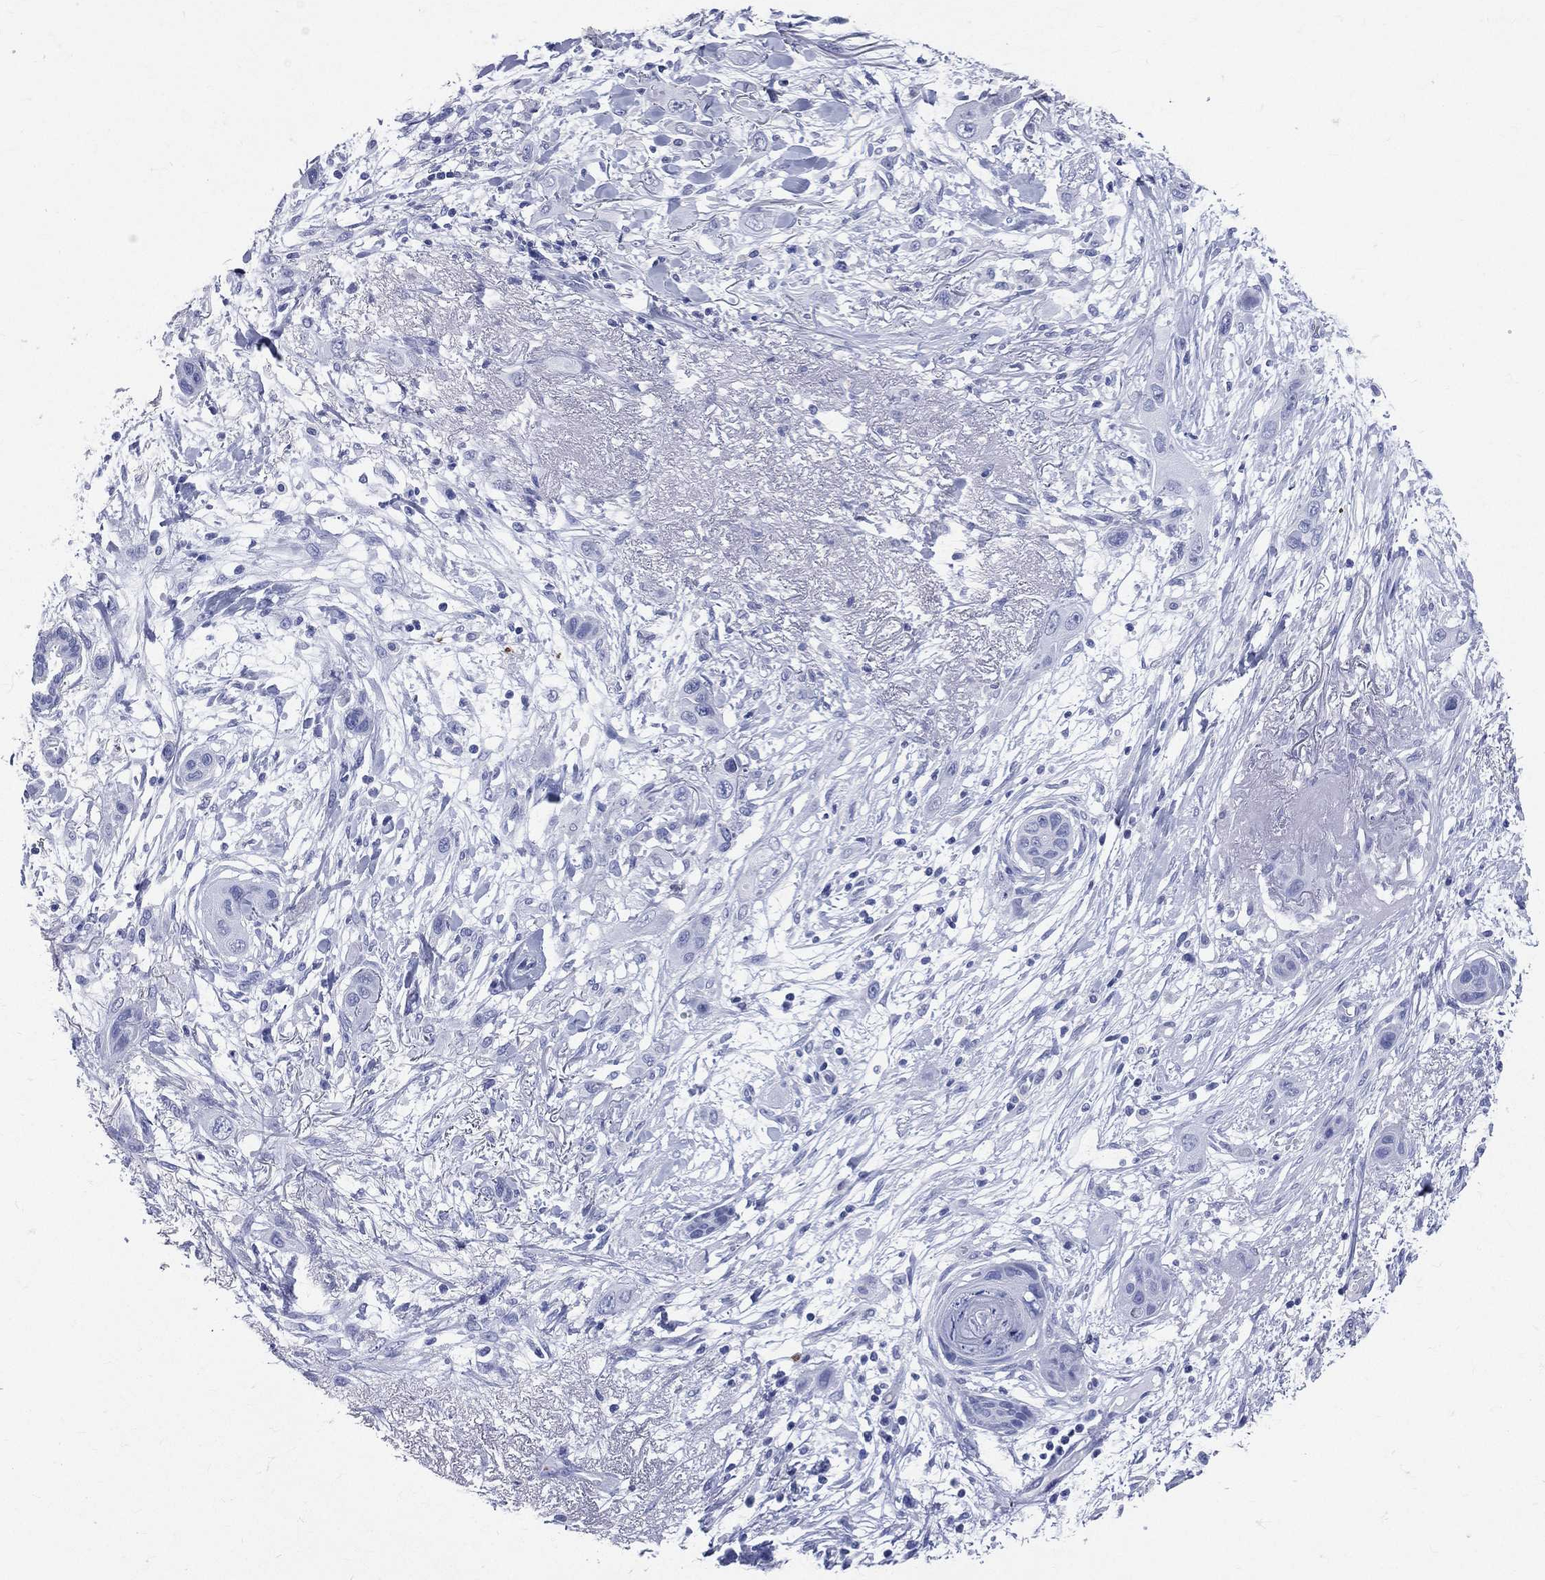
{"staining": {"intensity": "negative", "quantity": "none", "location": "none"}, "tissue": "skin cancer", "cell_type": "Tumor cells", "image_type": "cancer", "snomed": [{"axis": "morphology", "description": "Squamous cell carcinoma, NOS"}, {"axis": "topography", "description": "Skin"}], "caption": "DAB (3,3'-diaminobenzidine) immunohistochemical staining of squamous cell carcinoma (skin) demonstrates no significant staining in tumor cells. (Immunohistochemistry (ihc), brightfield microscopy, high magnification).", "gene": "PGLYRP1", "patient": {"sex": "male", "age": 79}}